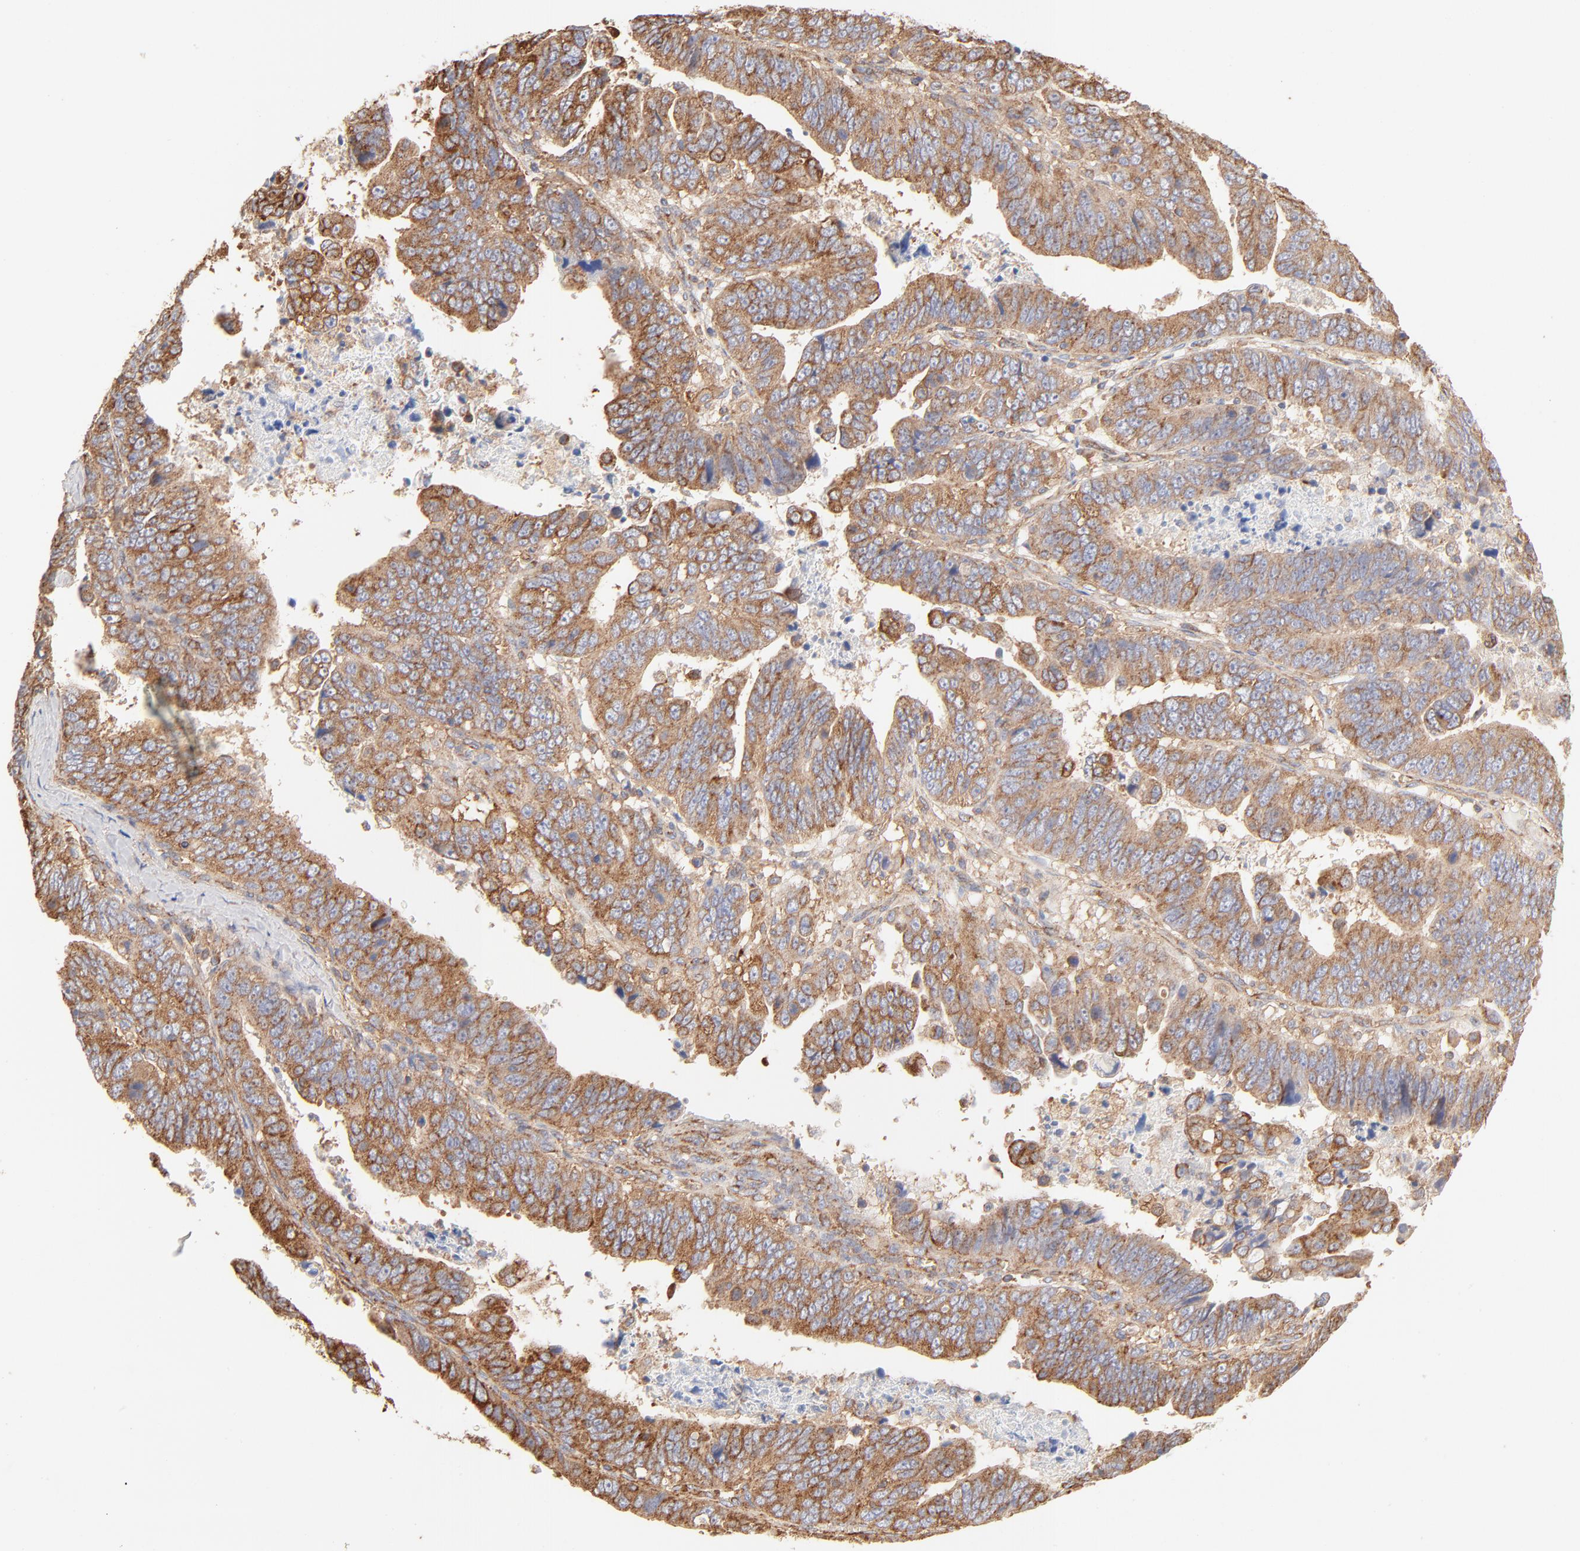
{"staining": {"intensity": "strong", "quantity": ">75%", "location": "cytoplasmic/membranous"}, "tissue": "stomach cancer", "cell_type": "Tumor cells", "image_type": "cancer", "snomed": [{"axis": "morphology", "description": "Adenocarcinoma, NOS"}, {"axis": "topography", "description": "Stomach, upper"}], "caption": "Adenocarcinoma (stomach) stained with DAB IHC shows high levels of strong cytoplasmic/membranous expression in about >75% of tumor cells.", "gene": "CLTB", "patient": {"sex": "female", "age": 50}}